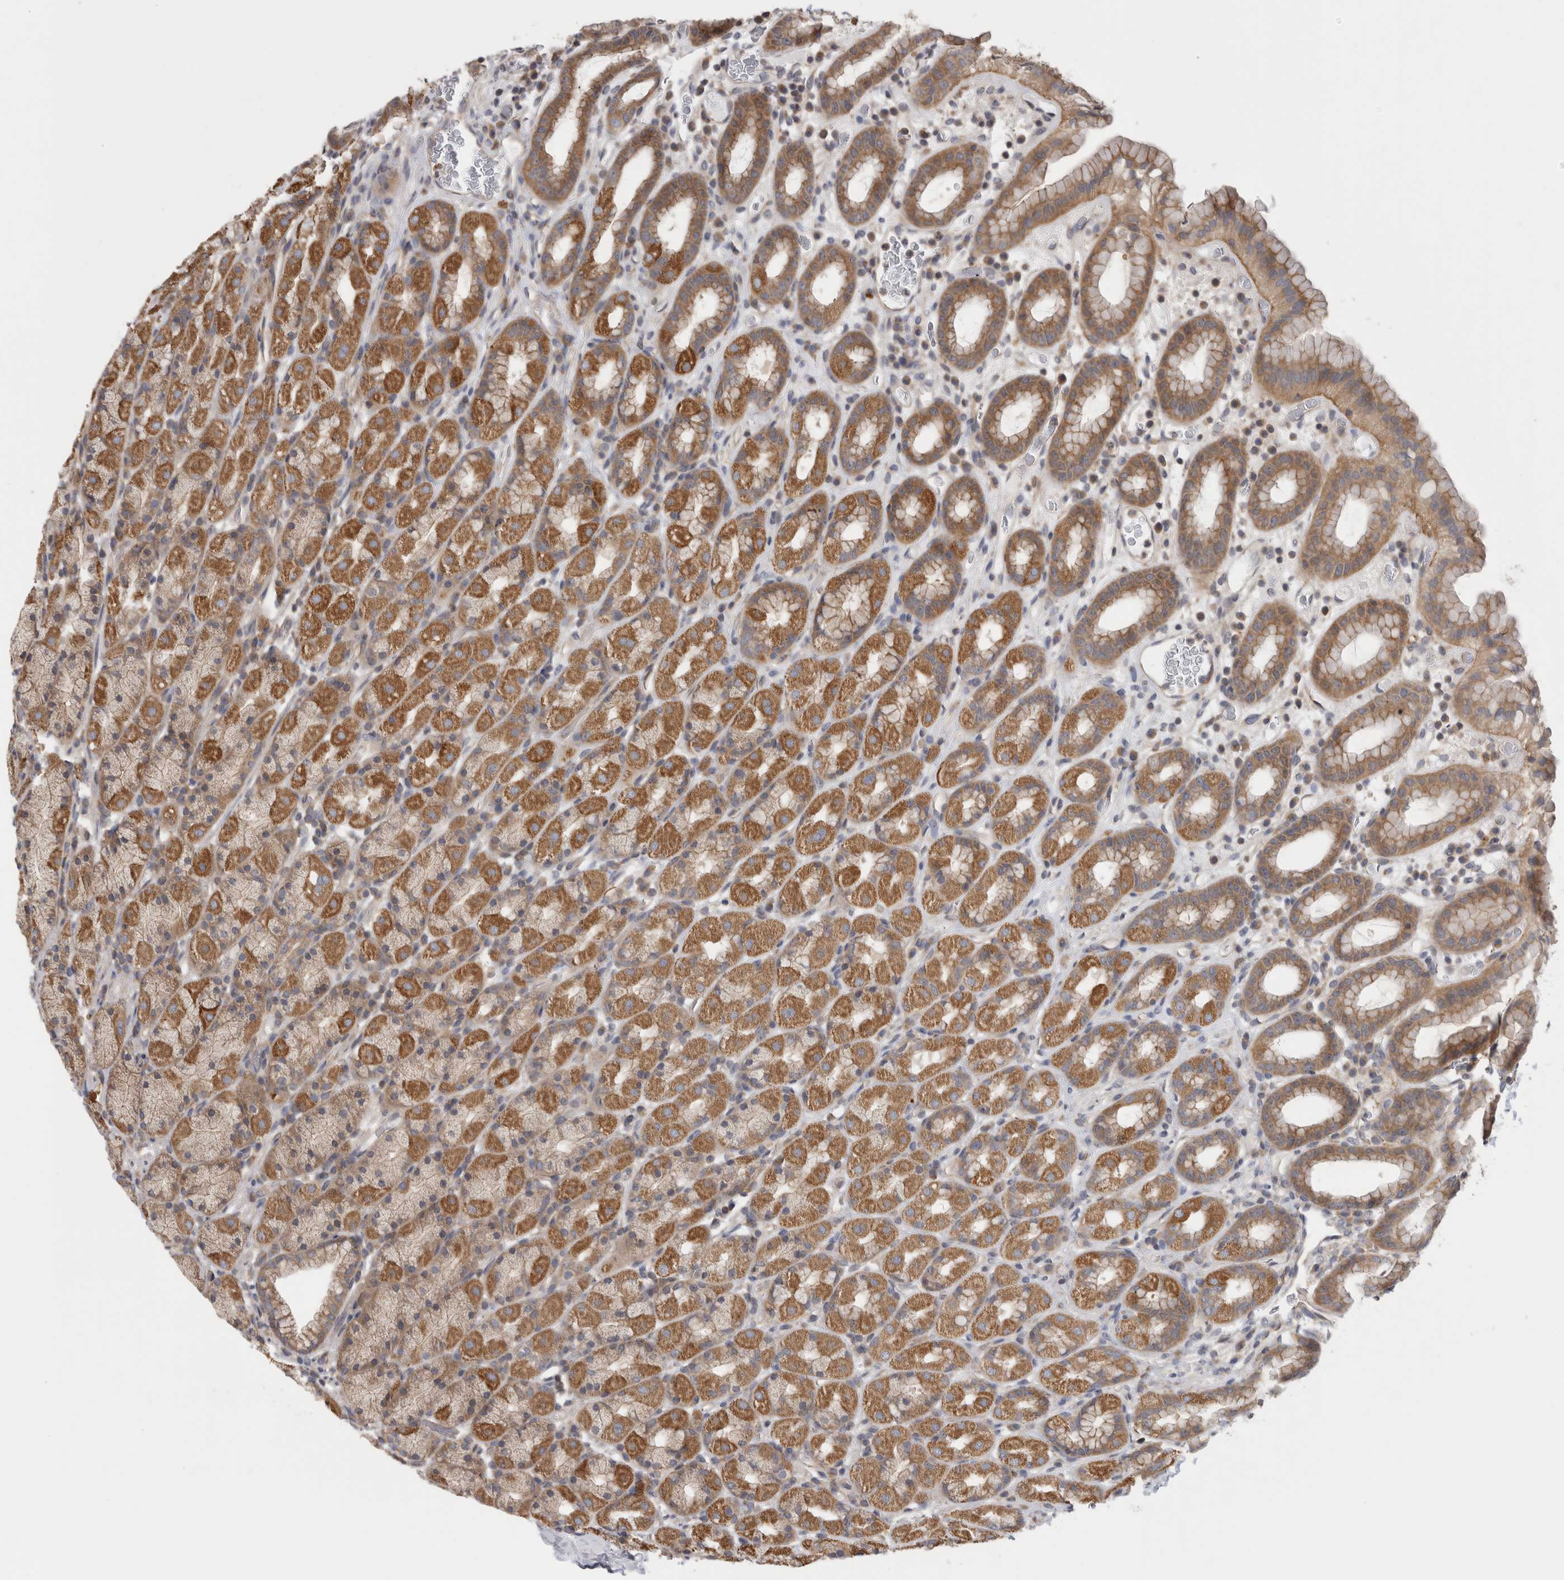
{"staining": {"intensity": "moderate", "quantity": ">75%", "location": "cytoplasmic/membranous"}, "tissue": "stomach", "cell_type": "Glandular cells", "image_type": "normal", "snomed": [{"axis": "morphology", "description": "Normal tissue, NOS"}, {"axis": "topography", "description": "Stomach, upper"}], "caption": "A medium amount of moderate cytoplasmic/membranous positivity is identified in about >75% of glandular cells in benign stomach.", "gene": "GRIK2", "patient": {"sex": "male", "age": 68}}